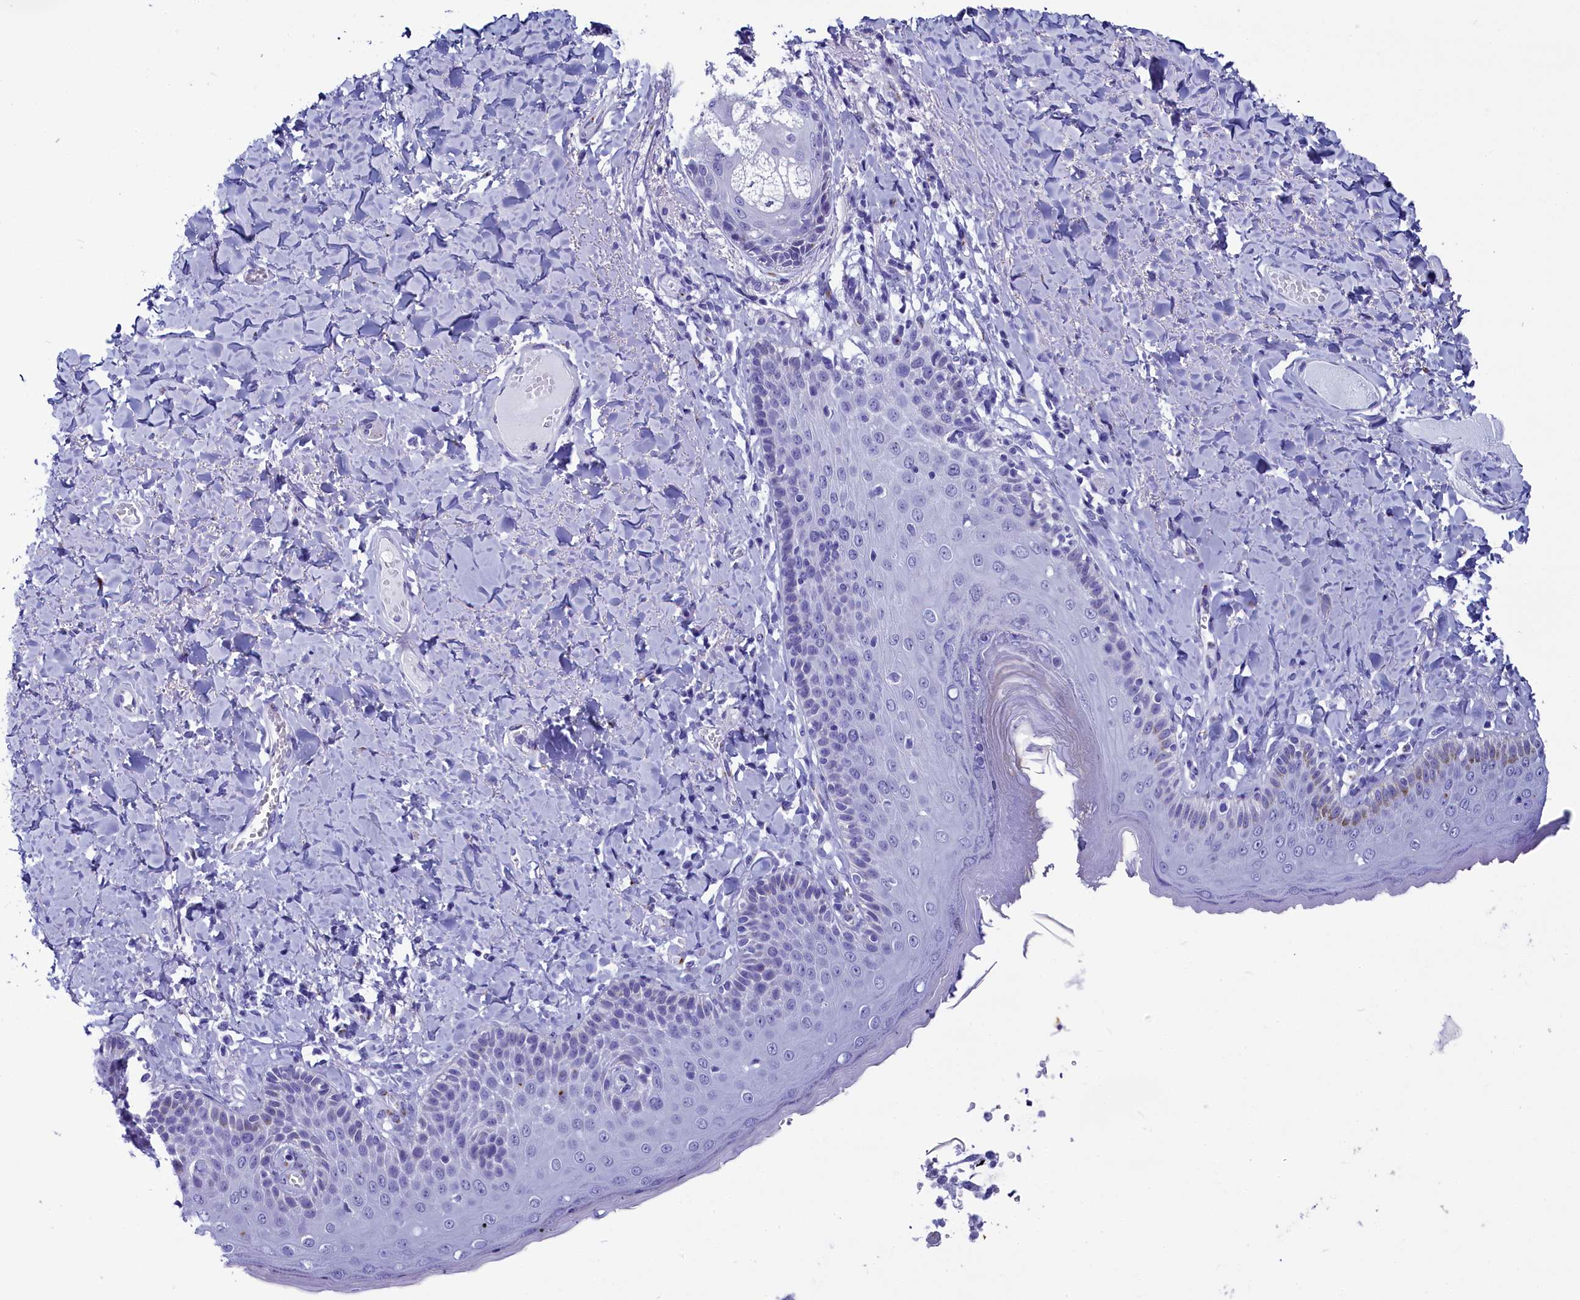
{"staining": {"intensity": "negative", "quantity": "none", "location": "none"}, "tissue": "skin", "cell_type": "Epidermal cells", "image_type": "normal", "snomed": [{"axis": "morphology", "description": "Normal tissue, NOS"}, {"axis": "topography", "description": "Anal"}], "caption": "DAB (3,3'-diaminobenzidine) immunohistochemical staining of unremarkable human skin reveals no significant staining in epidermal cells.", "gene": "AP3B2", "patient": {"sex": "male", "age": 69}}